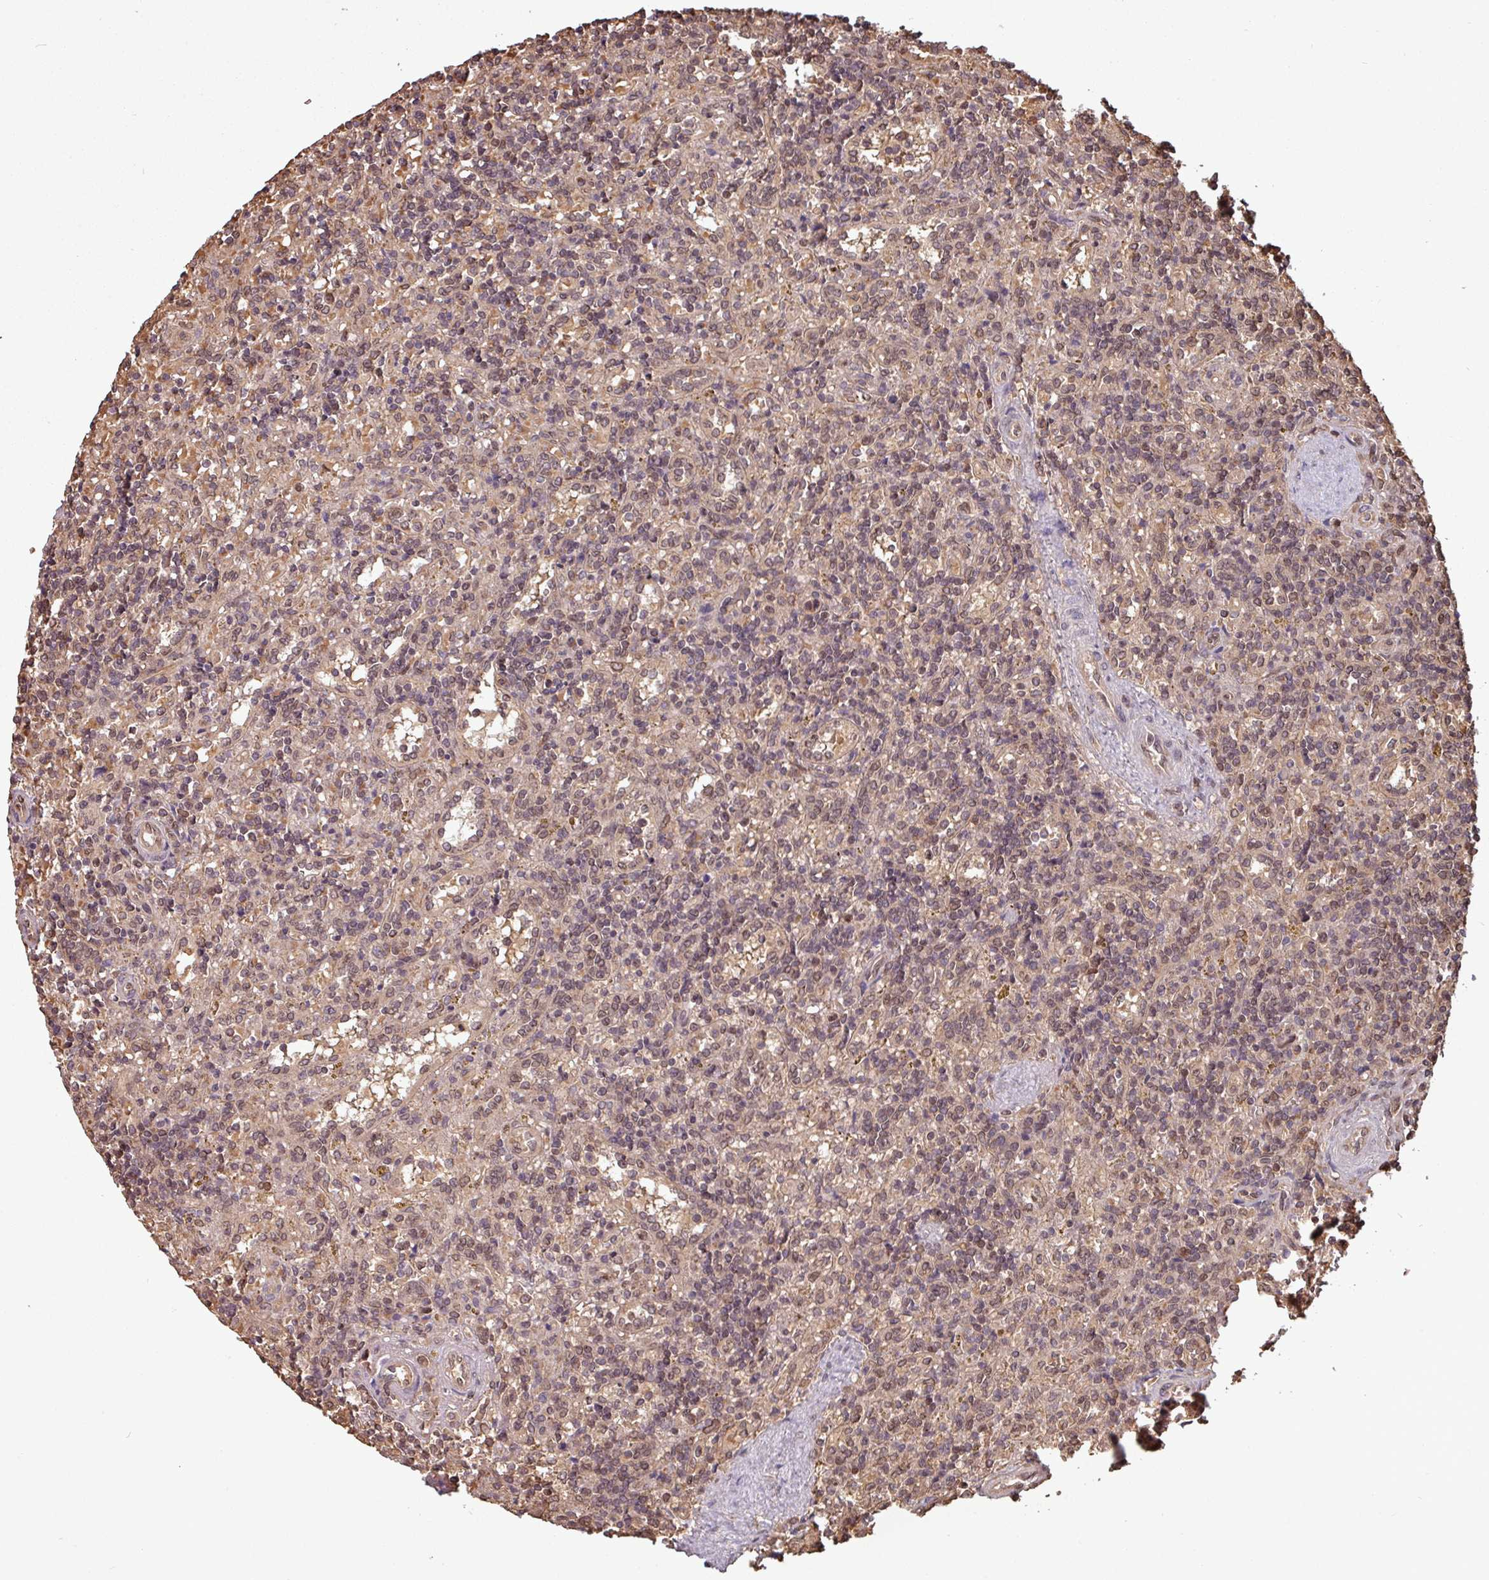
{"staining": {"intensity": "weak", "quantity": "25%-75%", "location": "nuclear"}, "tissue": "lymphoma", "cell_type": "Tumor cells", "image_type": "cancer", "snomed": [{"axis": "morphology", "description": "Malignant lymphoma, non-Hodgkin's type, Low grade"}, {"axis": "topography", "description": "Spleen"}], "caption": "Approximately 25%-75% of tumor cells in malignant lymphoma, non-Hodgkin's type (low-grade) reveal weak nuclear protein positivity as visualized by brown immunohistochemical staining.", "gene": "RBM4B", "patient": {"sex": "male", "age": 67}}